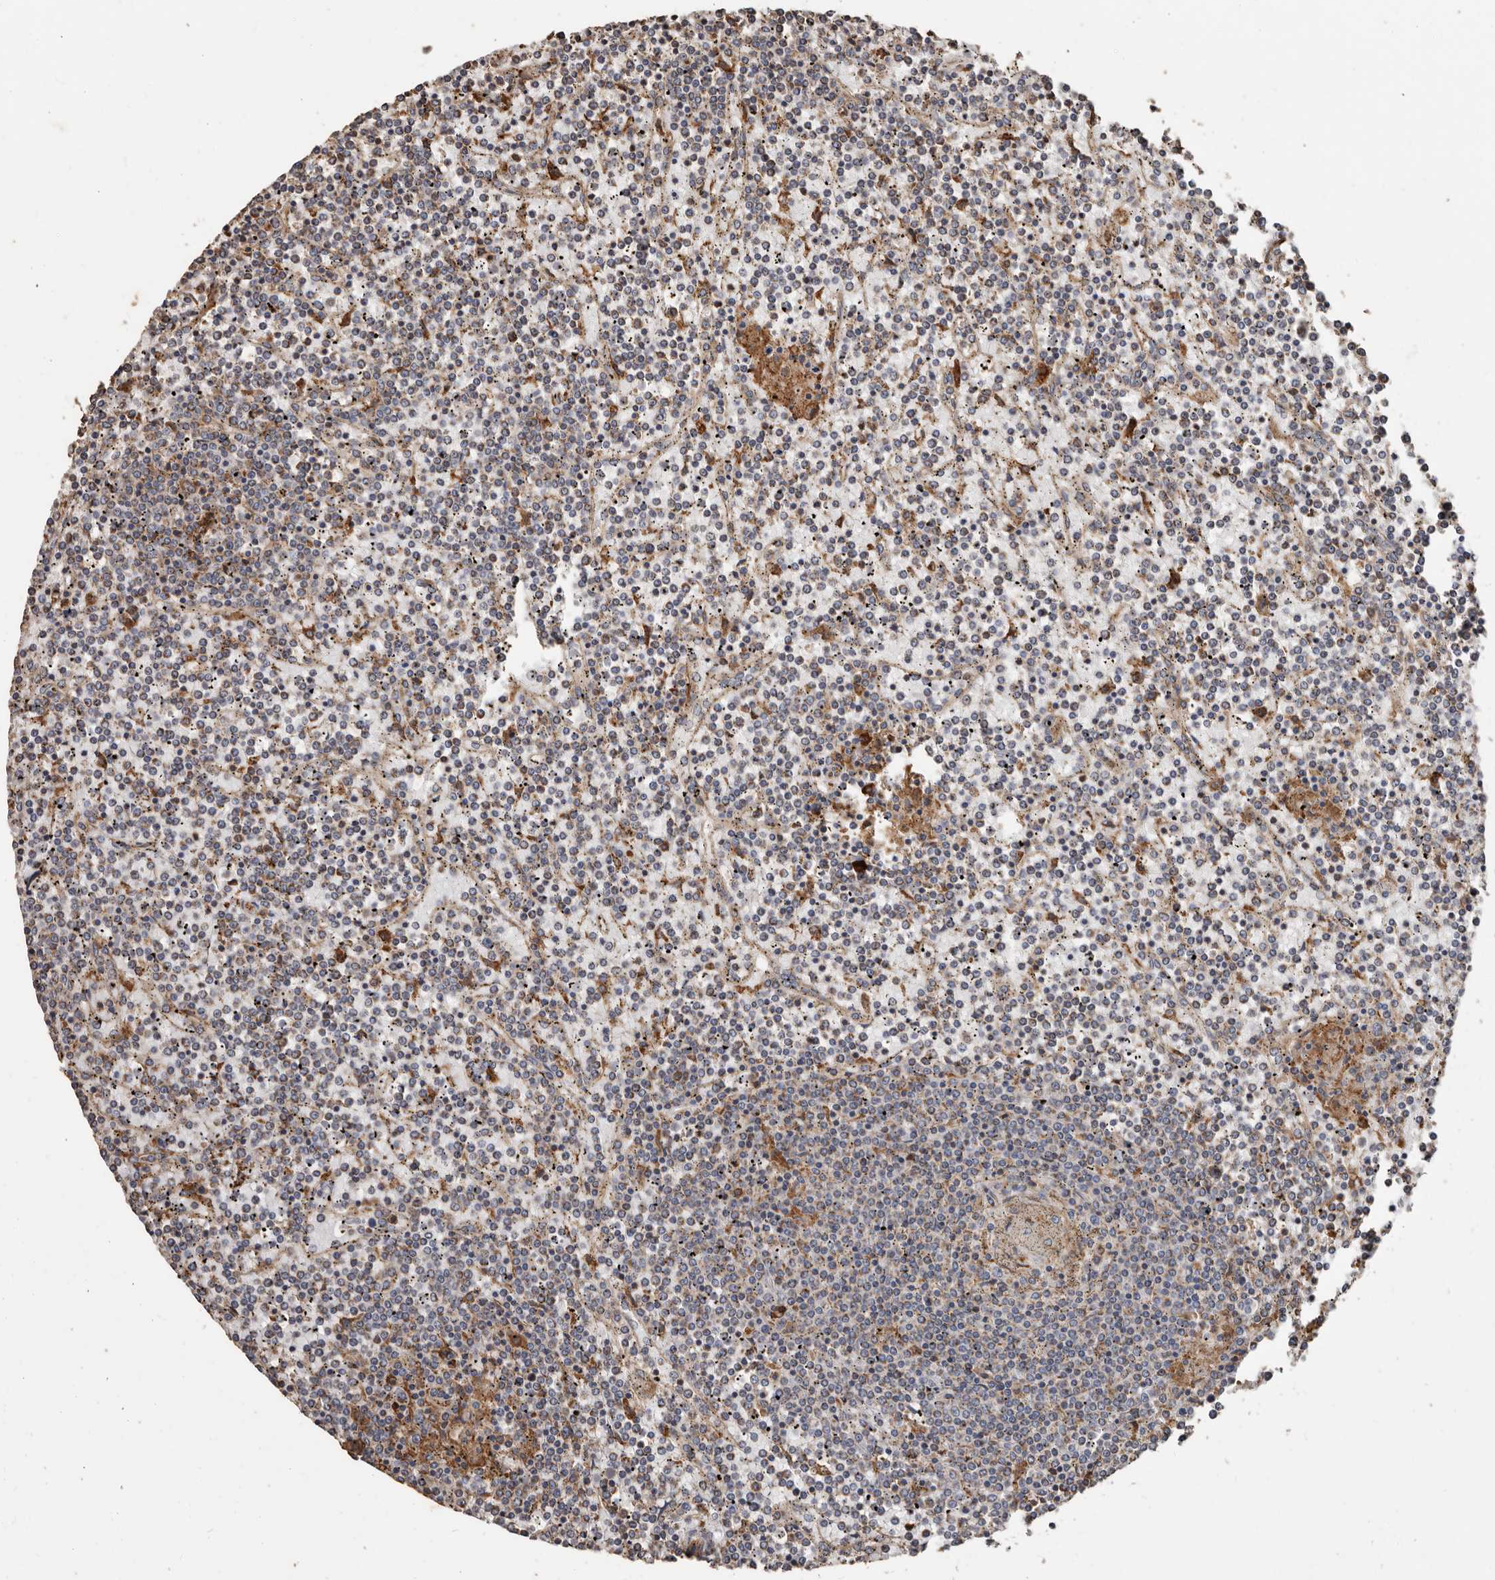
{"staining": {"intensity": "negative", "quantity": "none", "location": "none"}, "tissue": "lymphoma", "cell_type": "Tumor cells", "image_type": "cancer", "snomed": [{"axis": "morphology", "description": "Malignant lymphoma, non-Hodgkin's type, Low grade"}, {"axis": "topography", "description": "Spleen"}], "caption": "The image displays no staining of tumor cells in malignant lymphoma, non-Hodgkin's type (low-grade).", "gene": "OSGIN2", "patient": {"sex": "female", "age": 19}}